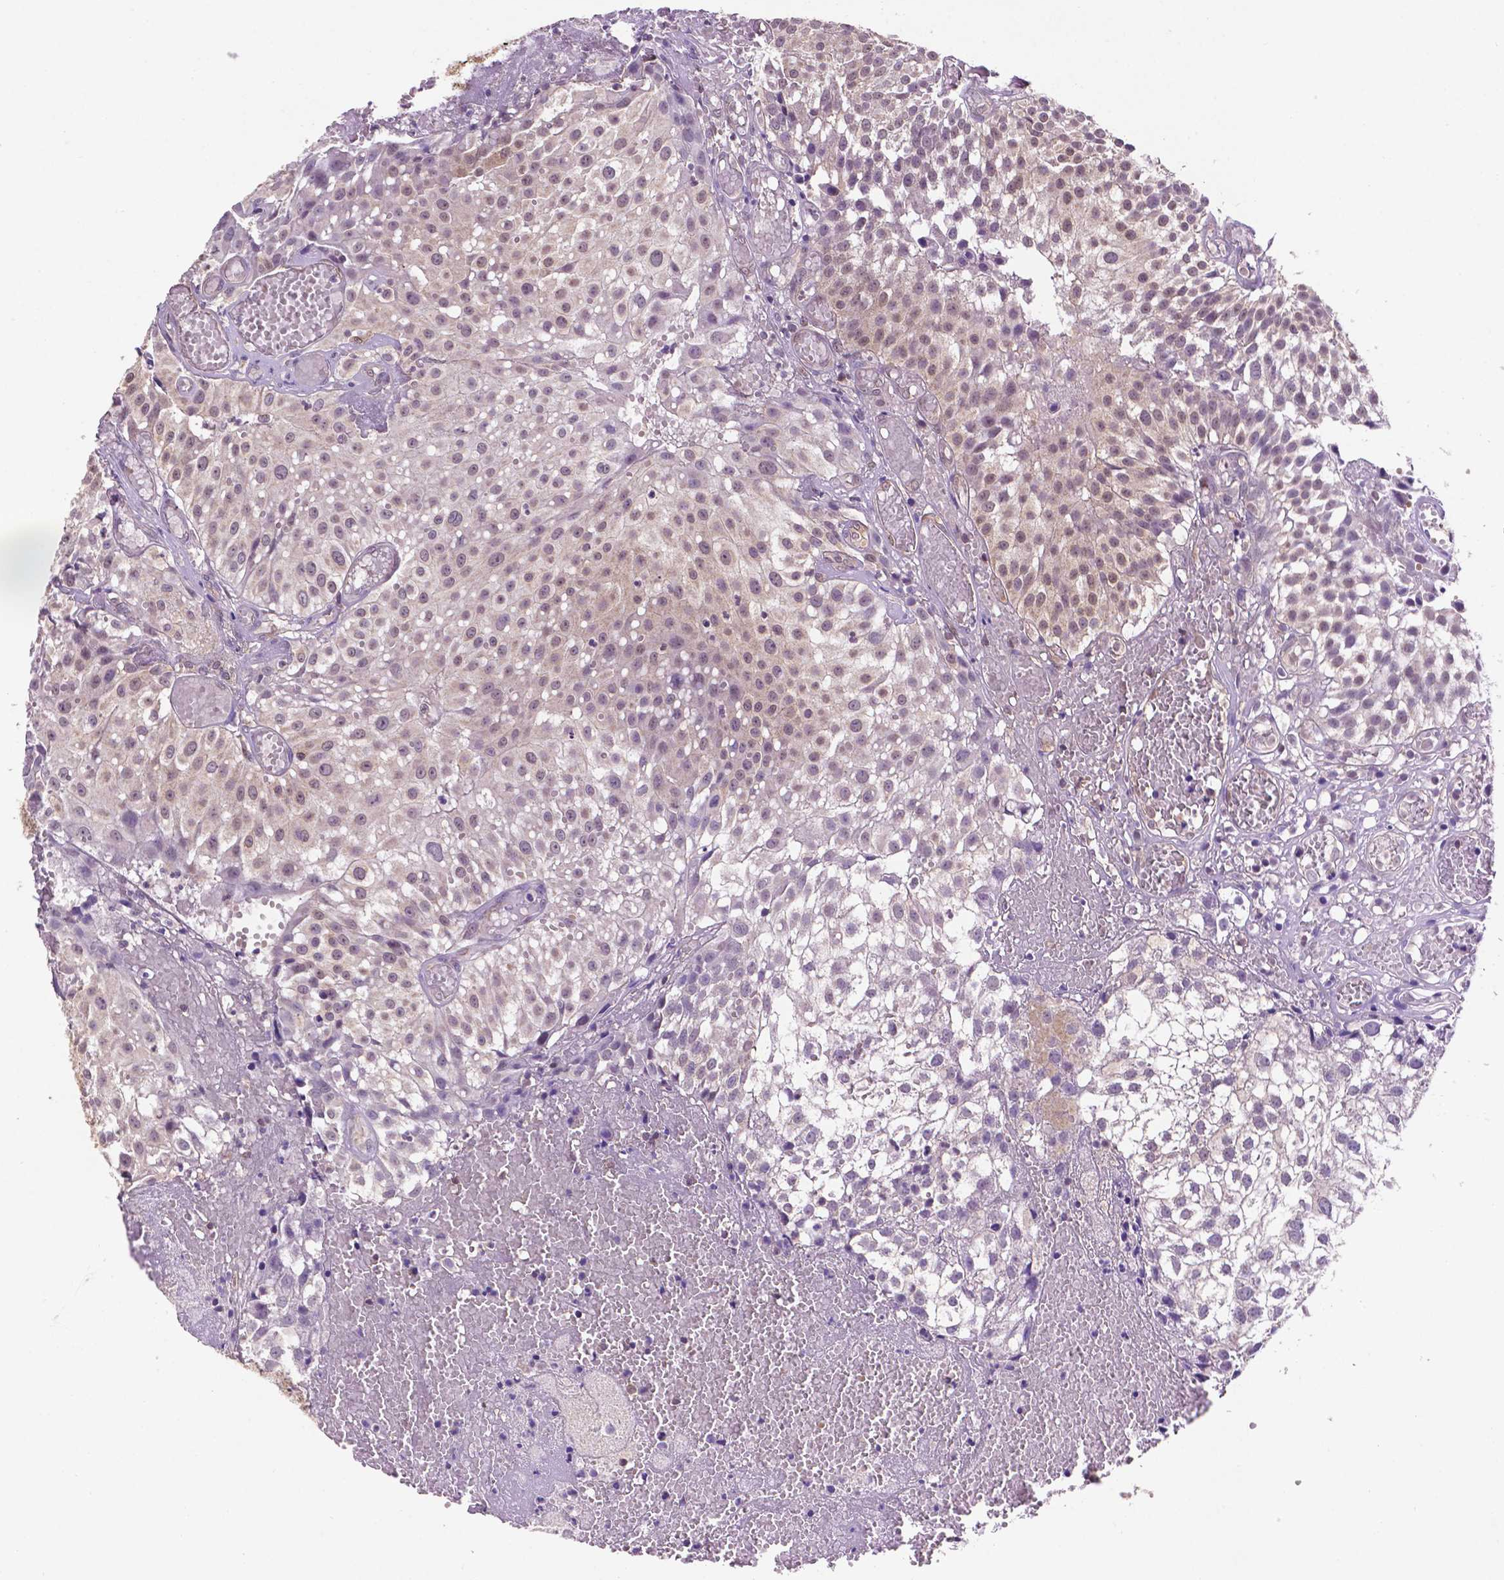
{"staining": {"intensity": "weak", "quantity": "<25%", "location": "nuclear"}, "tissue": "urothelial cancer", "cell_type": "Tumor cells", "image_type": "cancer", "snomed": [{"axis": "morphology", "description": "Urothelial carcinoma, Low grade"}, {"axis": "topography", "description": "Urinary bladder"}], "caption": "A micrograph of urothelial cancer stained for a protein demonstrates no brown staining in tumor cells.", "gene": "UBE2L6", "patient": {"sex": "male", "age": 79}}